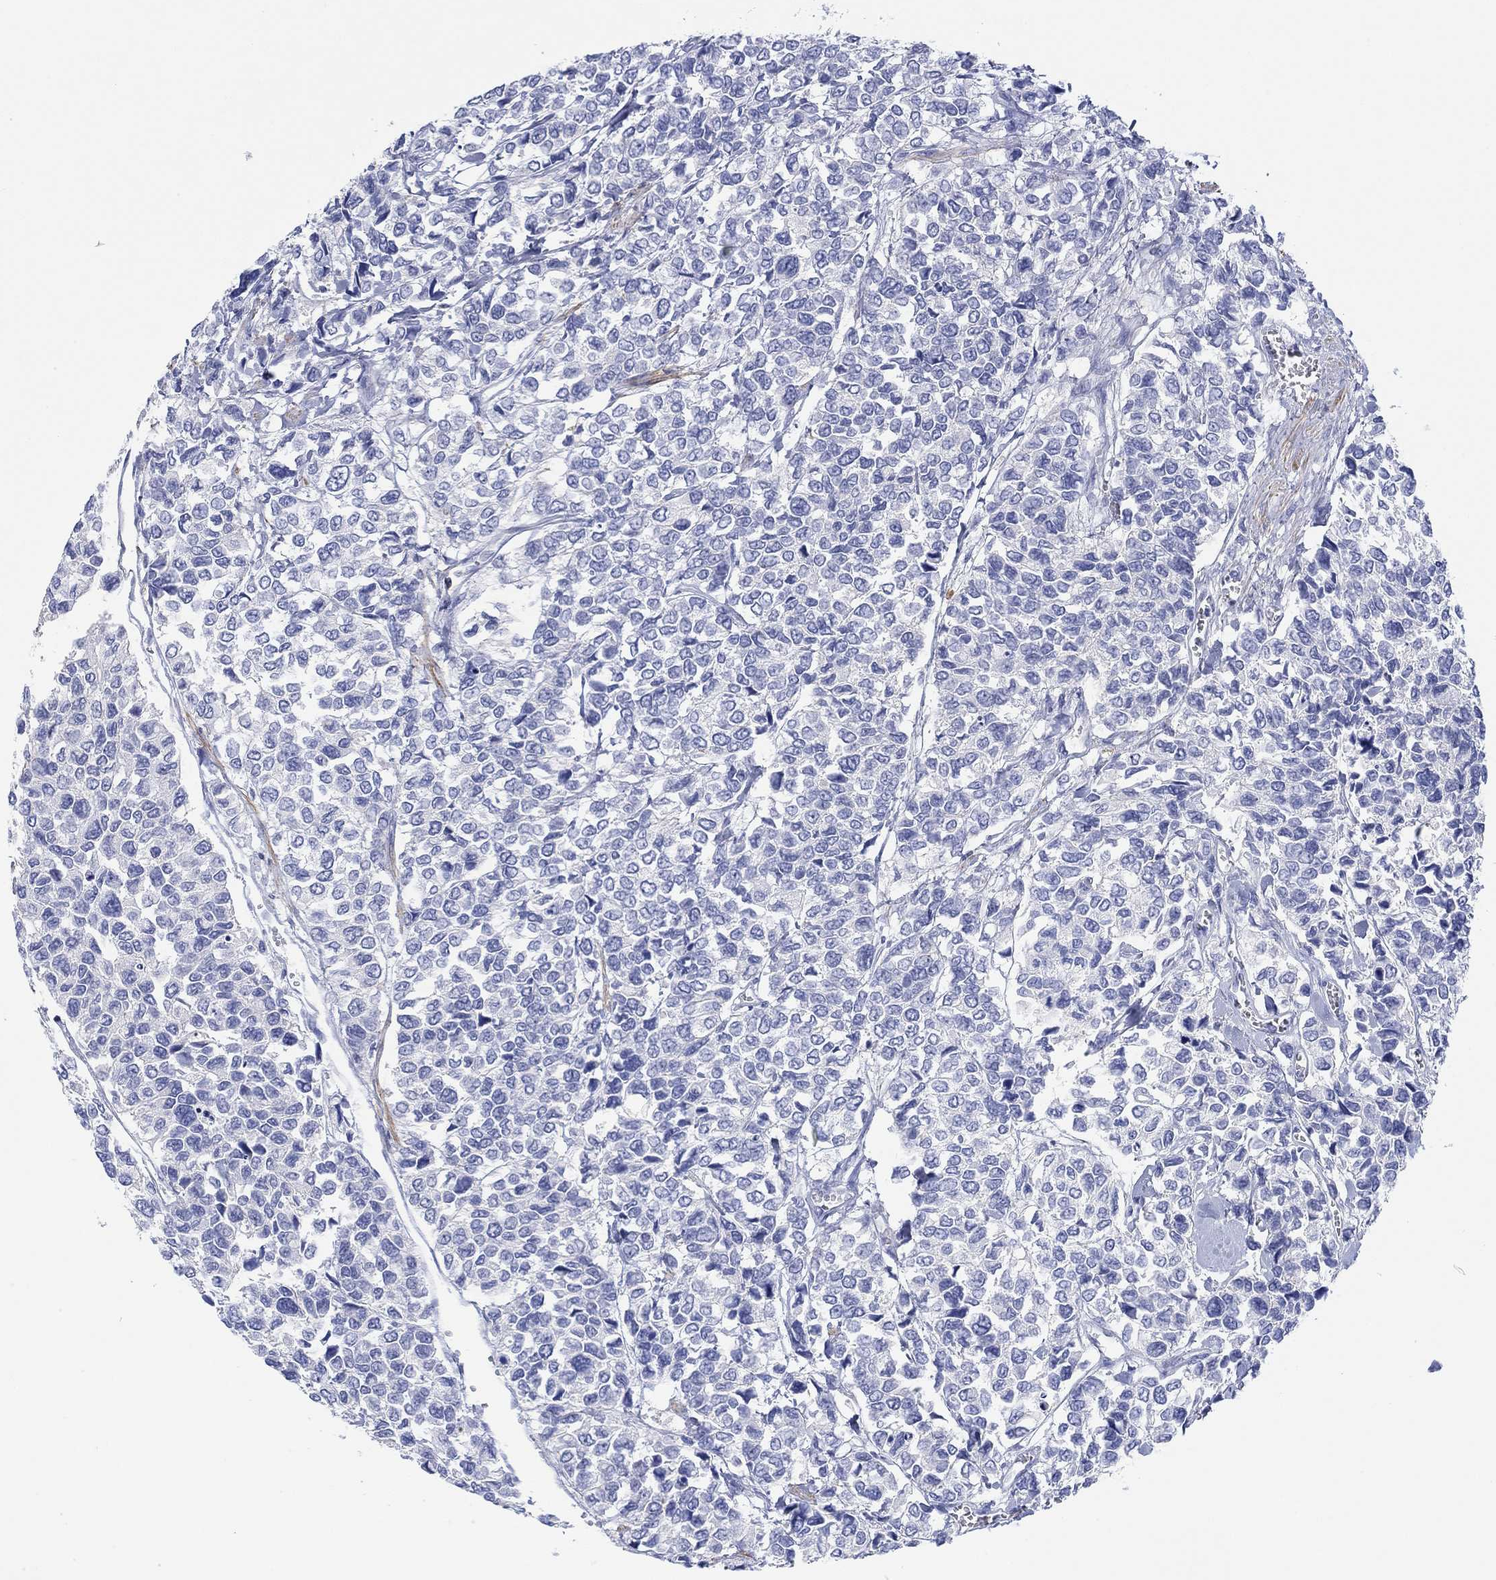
{"staining": {"intensity": "negative", "quantity": "none", "location": "none"}, "tissue": "urothelial cancer", "cell_type": "Tumor cells", "image_type": "cancer", "snomed": [{"axis": "morphology", "description": "Urothelial carcinoma, High grade"}, {"axis": "topography", "description": "Urinary bladder"}], "caption": "Urothelial cancer was stained to show a protein in brown. There is no significant positivity in tumor cells.", "gene": "PPIL6", "patient": {"sex": "male", "age": 77}}